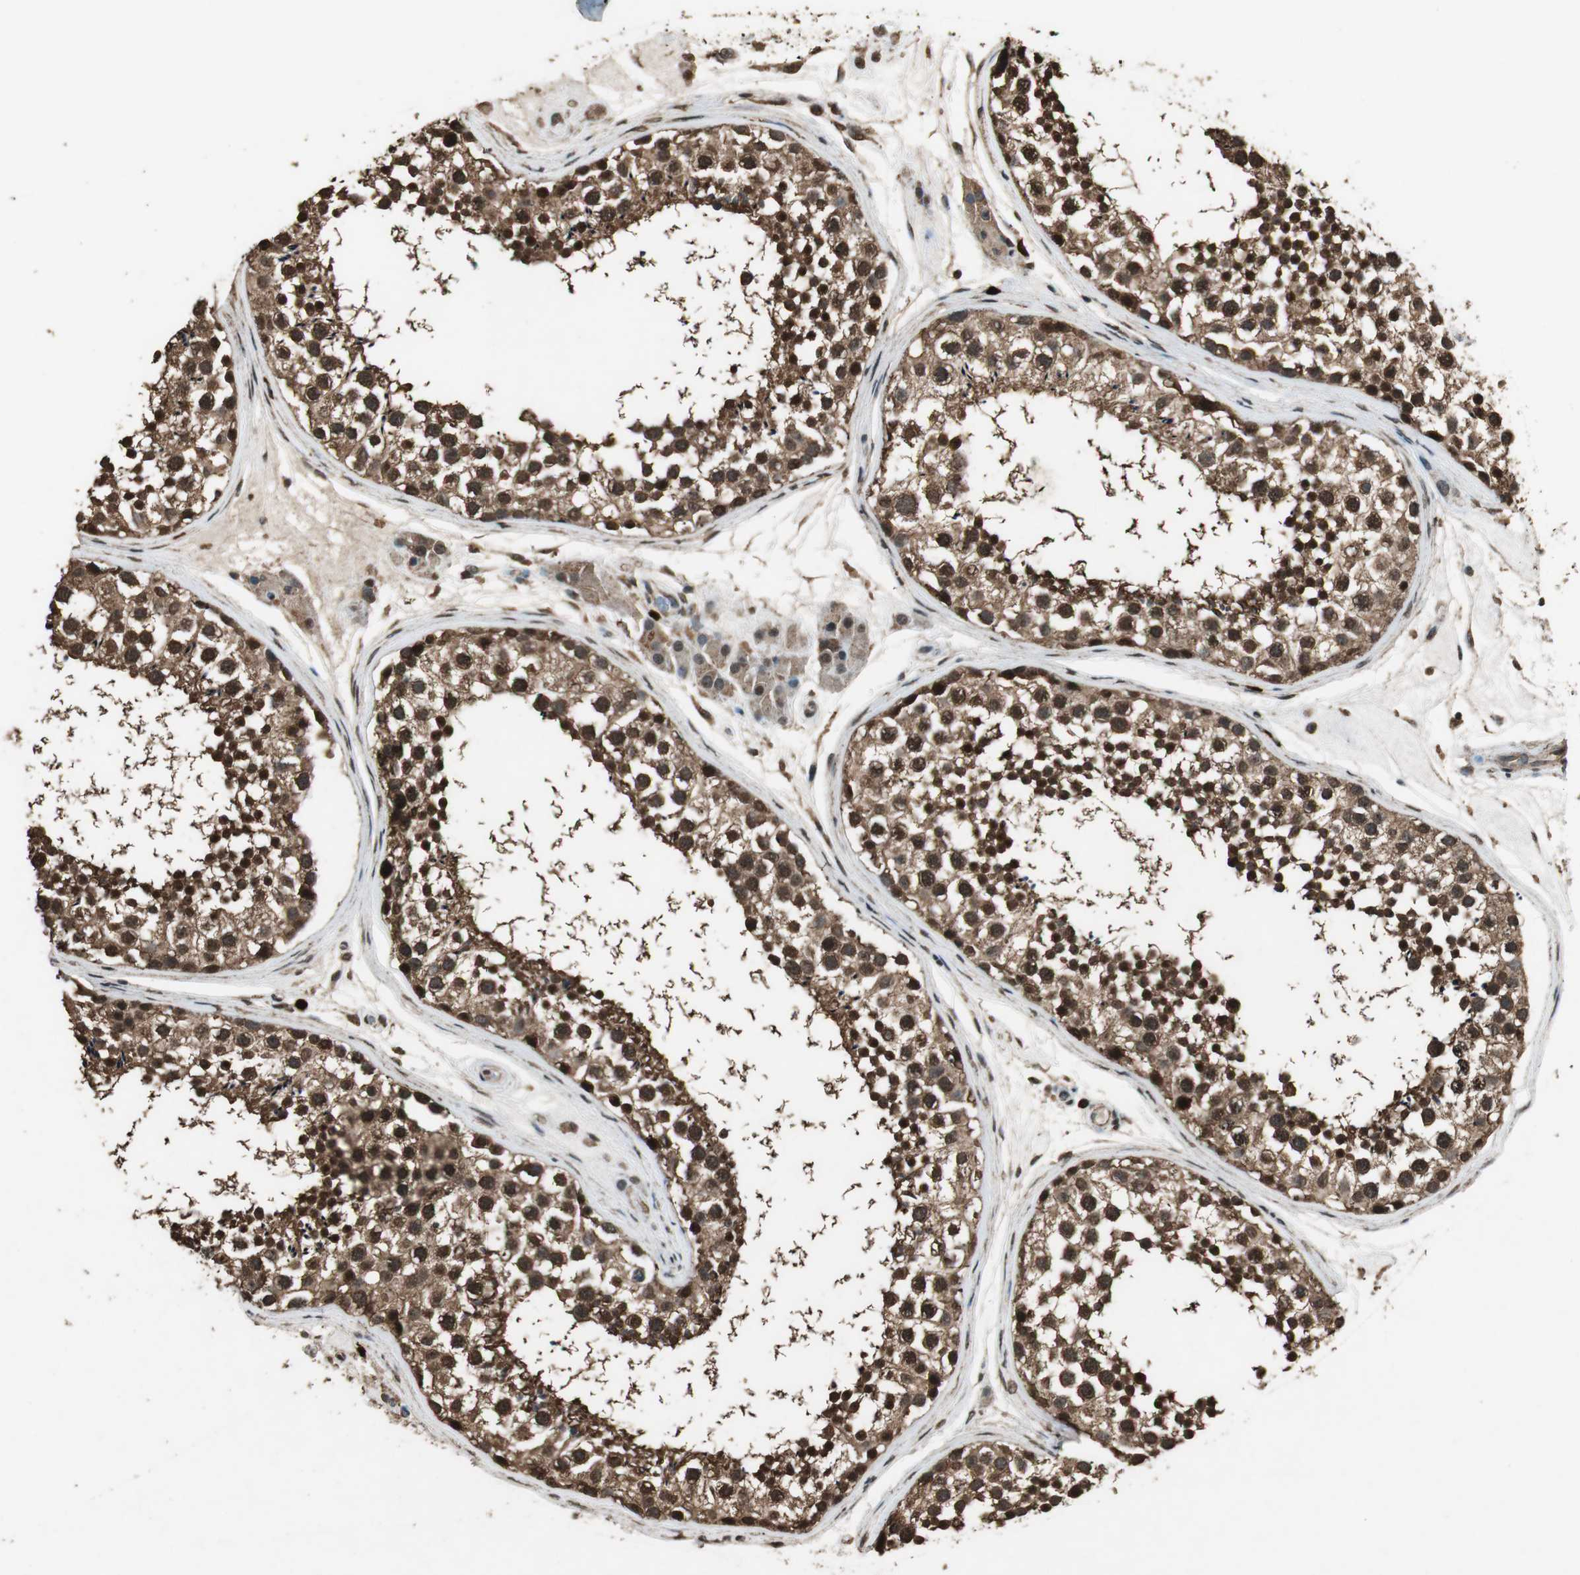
{"staining": {"intensity": "strong", "quantity": ">75%", "location": "cytoplasmic/membranous,nuclear"}, "tissue": "testis", "cell_type": "Cells in seminiferous ducts", "image_type": "normal", "snomed": [{"axis": "morphology", "description": "Normal tissue, NOS"}, {"axis": "topography", "description": "Testis"}], "caption": "A histopathology image showing strong cytoplasmic/membranous,nuclear staining in about >75% of cells in seminiferous ducts in unremarkable testis, as visualized by brown immunohistochemical staining.", "gene": "PPP1R13B", "patient": {"sex": "male", "age": 46}}